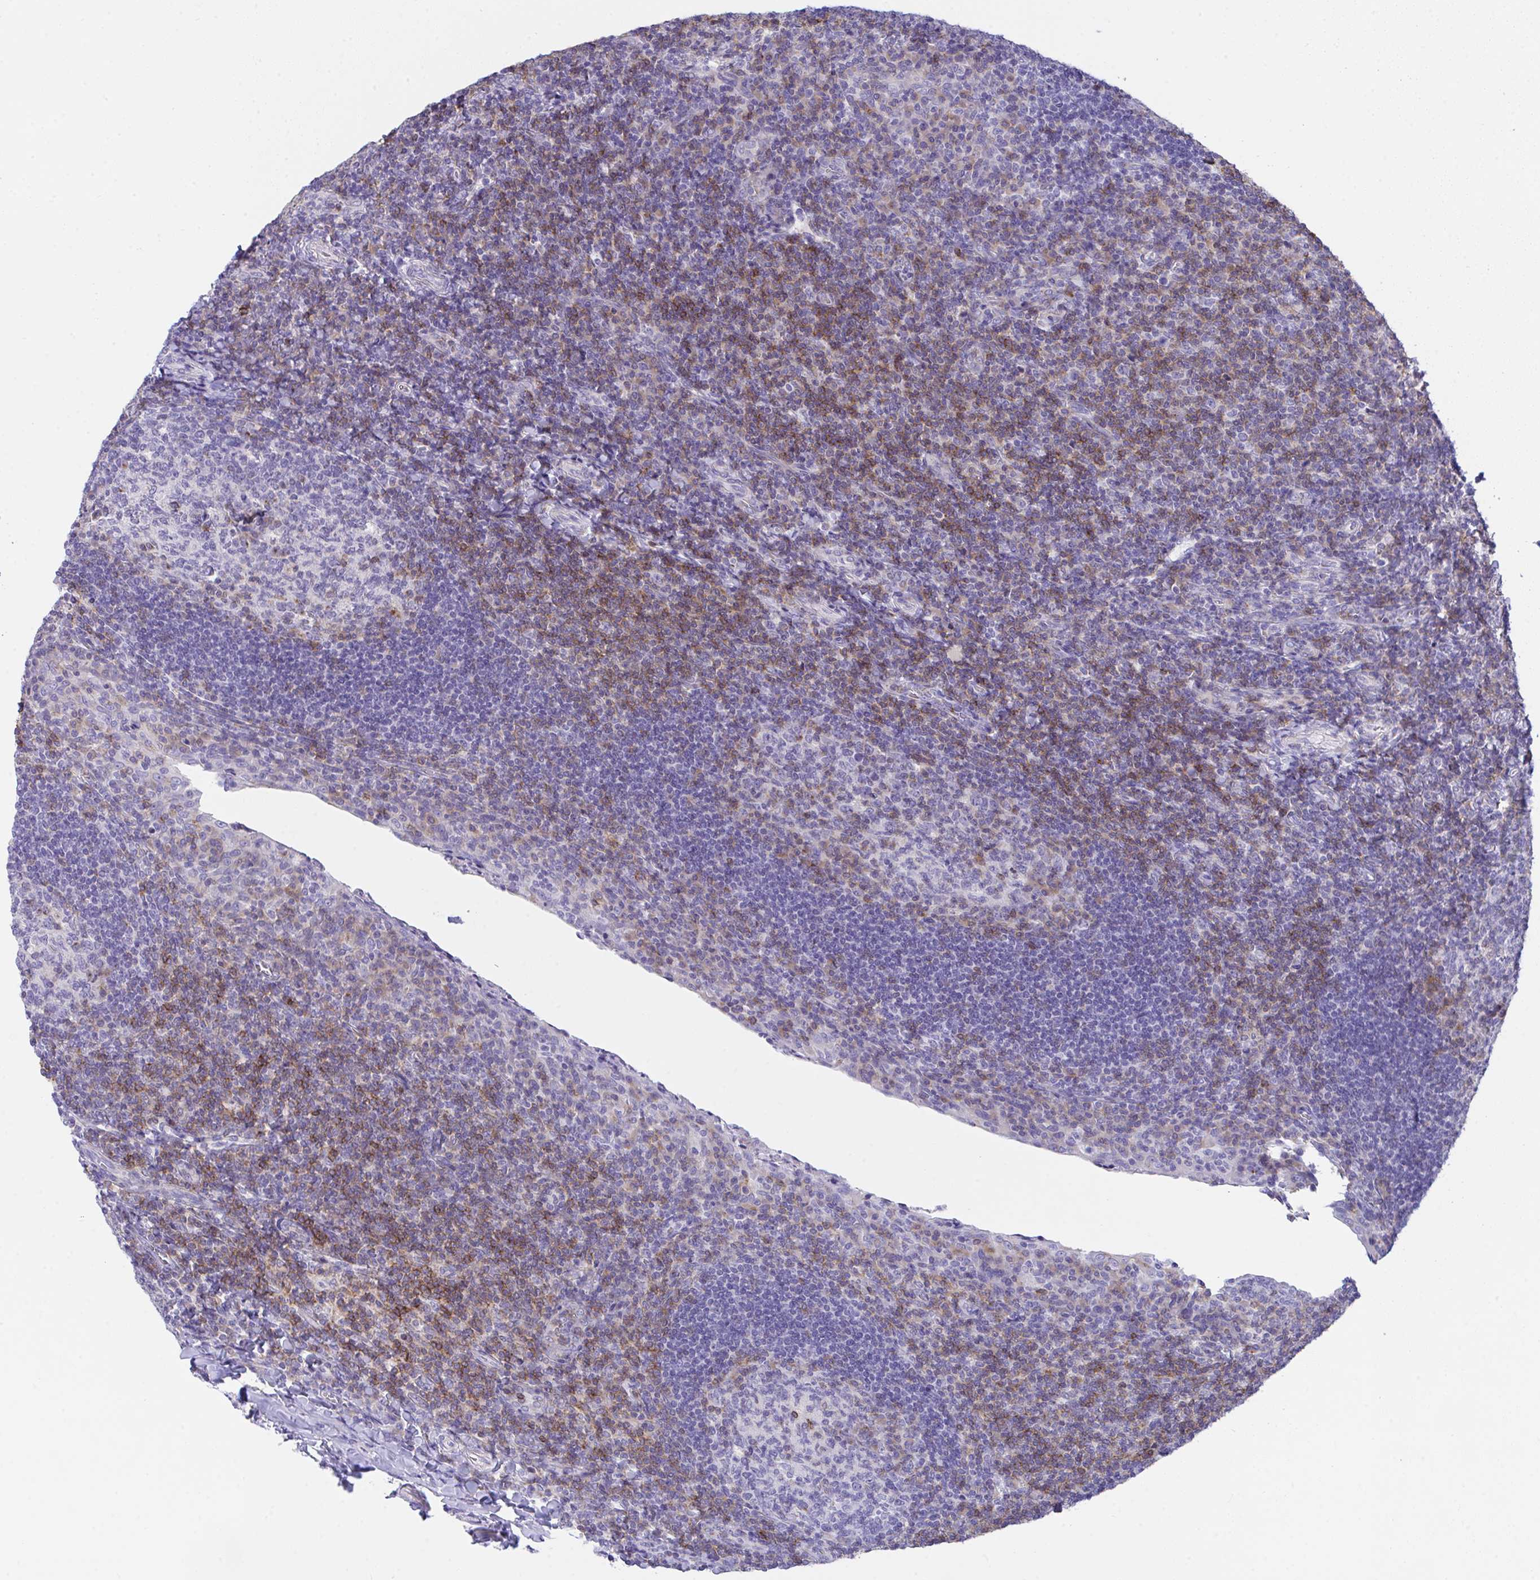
{"staining": {"intensity": "moderate", "quantity": "<25%", "location": "cytoplasmic/membranous"}, "tissue": "tonsil", "cell_type": "Germinal center cells", "image_type": "normal", "snomed": [{"axis": "morphology", "description": "Normal tissue, NOS"}, {"axis": "topography", "description": "Tonsil"}], "caption": "The photomicrograph exhibits immunohistochemical staining of unremarkable tonsil. There is moderate cytoplasmic/membranous expression is present in approximately <25% of germinal center cells.", "gene": "MIA3", "patient": {"sex": "male", "age": 17}}